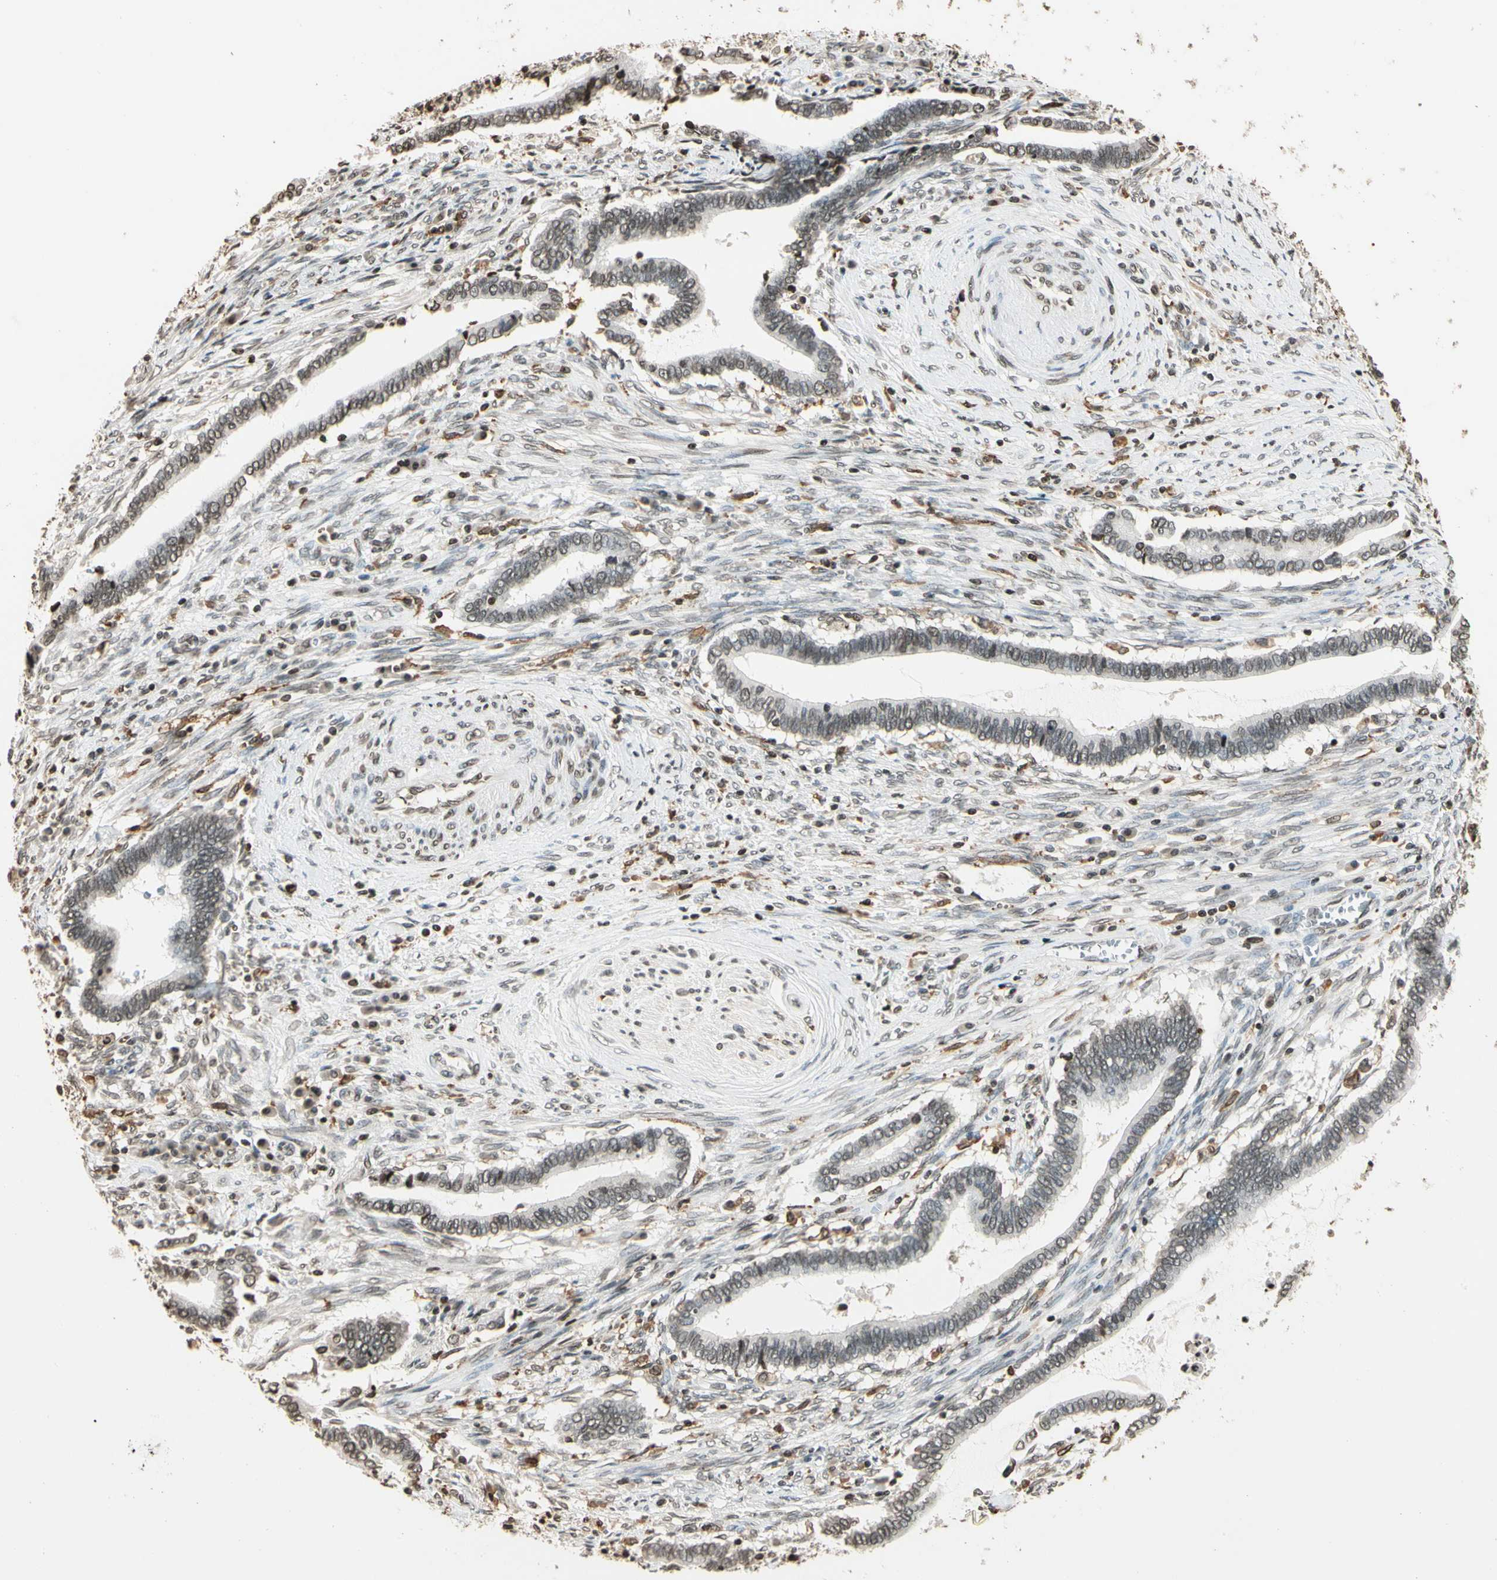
{"staining": {"intensity": "weak", "quantity": ">75%", "location": "nuclear"}, "tissue": "cervical cancer", "cell_type": "Tumor cells", "image_type": "cancer", "snomed": [{"axis": "morphology", "description": "Adenocarcinoma, NOS"}, {"axis": "topography", "description": "Cervix"}], "caption": "Weak nuclear protein expression is seen in about >75% of tumor cells in cervical cancer (adenocarcinoma).", "gene": "FER", "patient": {"sex": "female", "age": 44}}